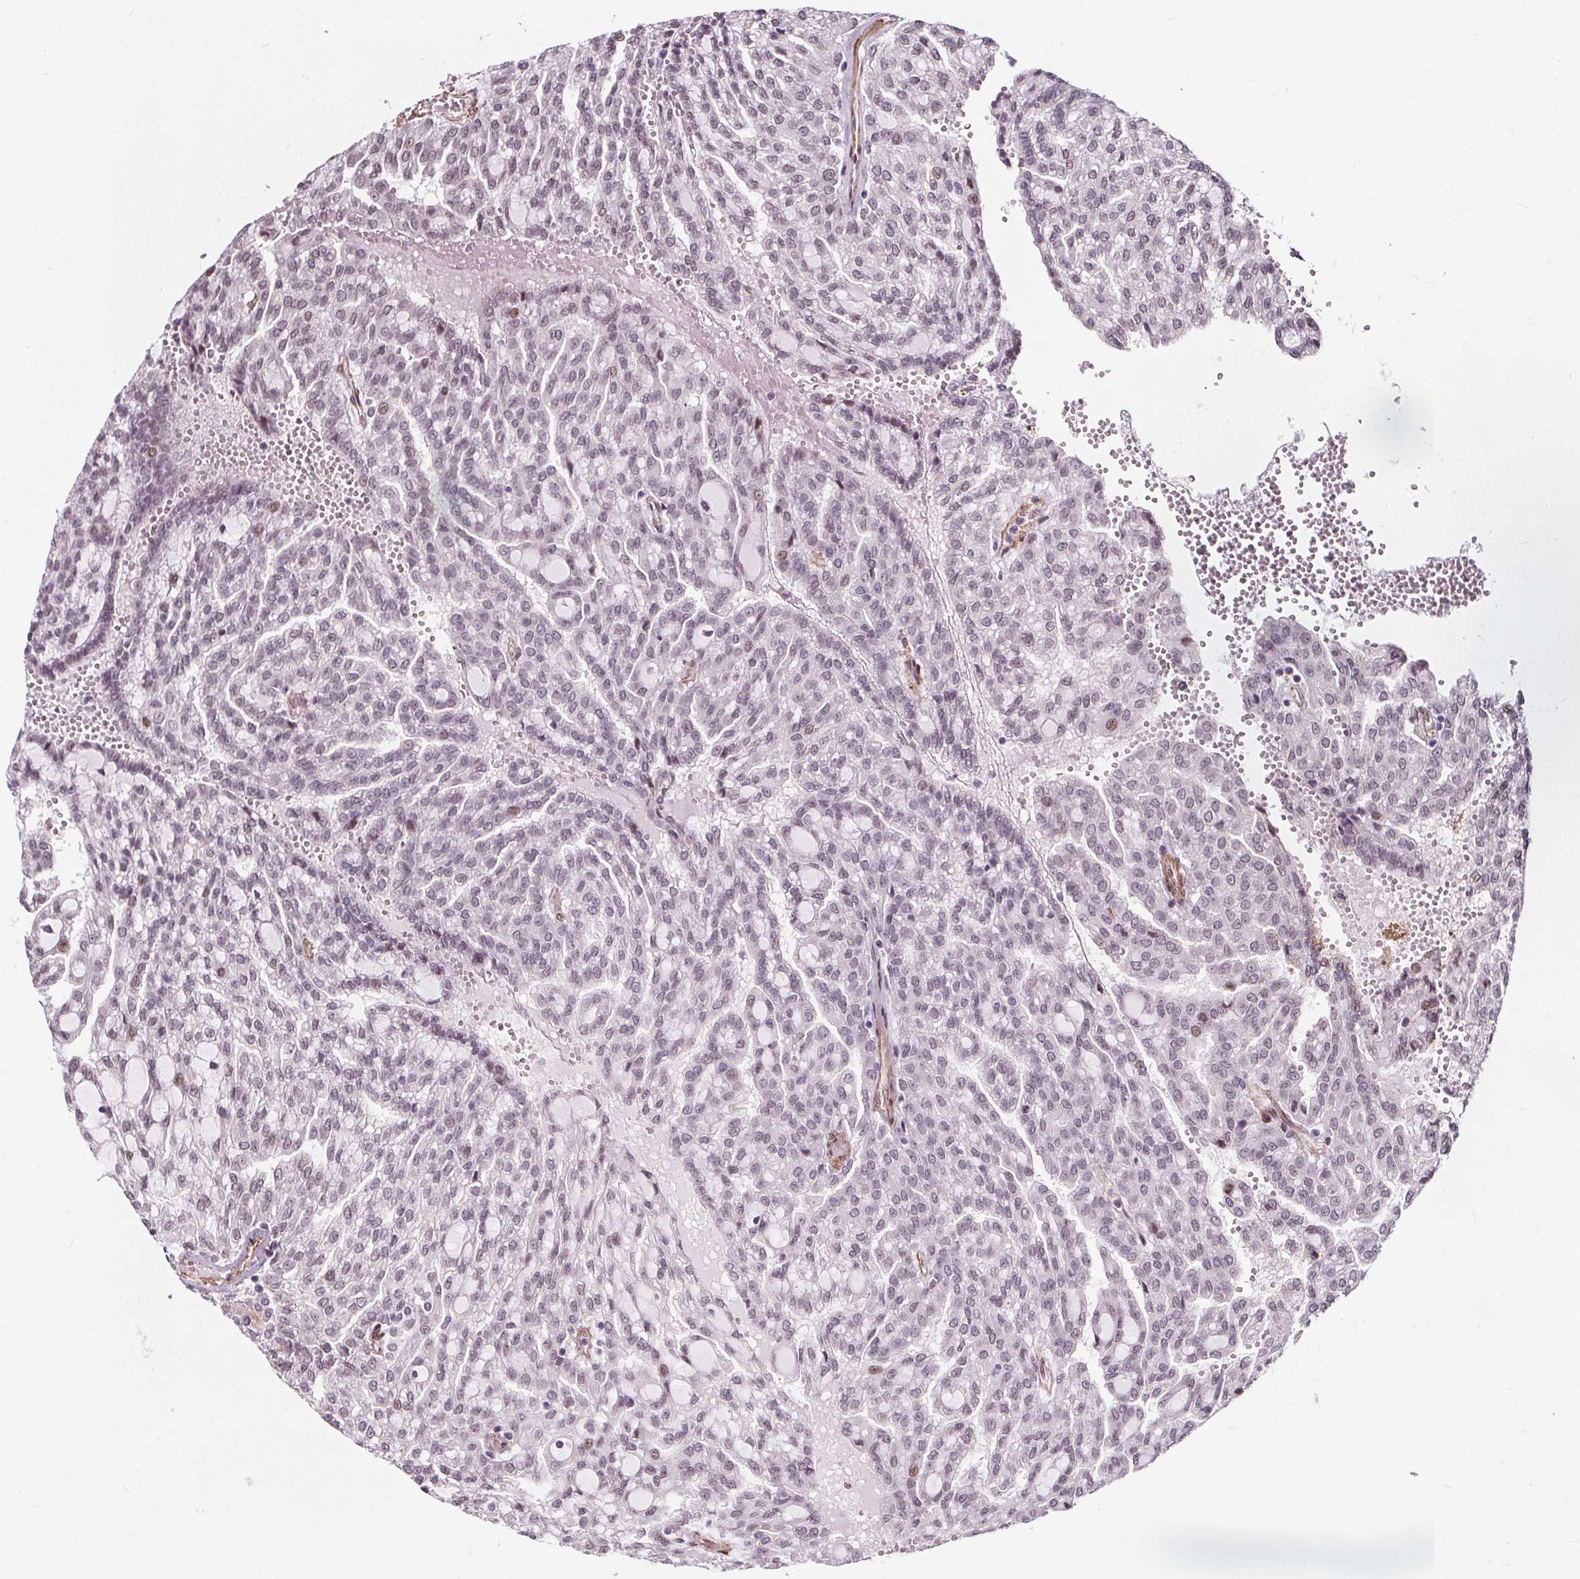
{"staining": {"intensity": "weak", "quantity": "<25%", "location": "nuclear"}, "tissue": "renal cancer", "cell_type": "Tumor cells", "image_type": "cancer", "snomed": [{"axis": "morphology", "description": "Adenocarcinoma, NOS"}, {"axis": "topography", "description": "Kidney"}], "caption": "Immunohistochemistry (IHC) histopathology image of human renal cancer (adenocarcinoma) stained for a protein (brown), which demonstrates no positivity in tumor cells. Nuclei are stained in blue.", "gene": "HAS1", "patient": {"sex": "male", "age": 63}}